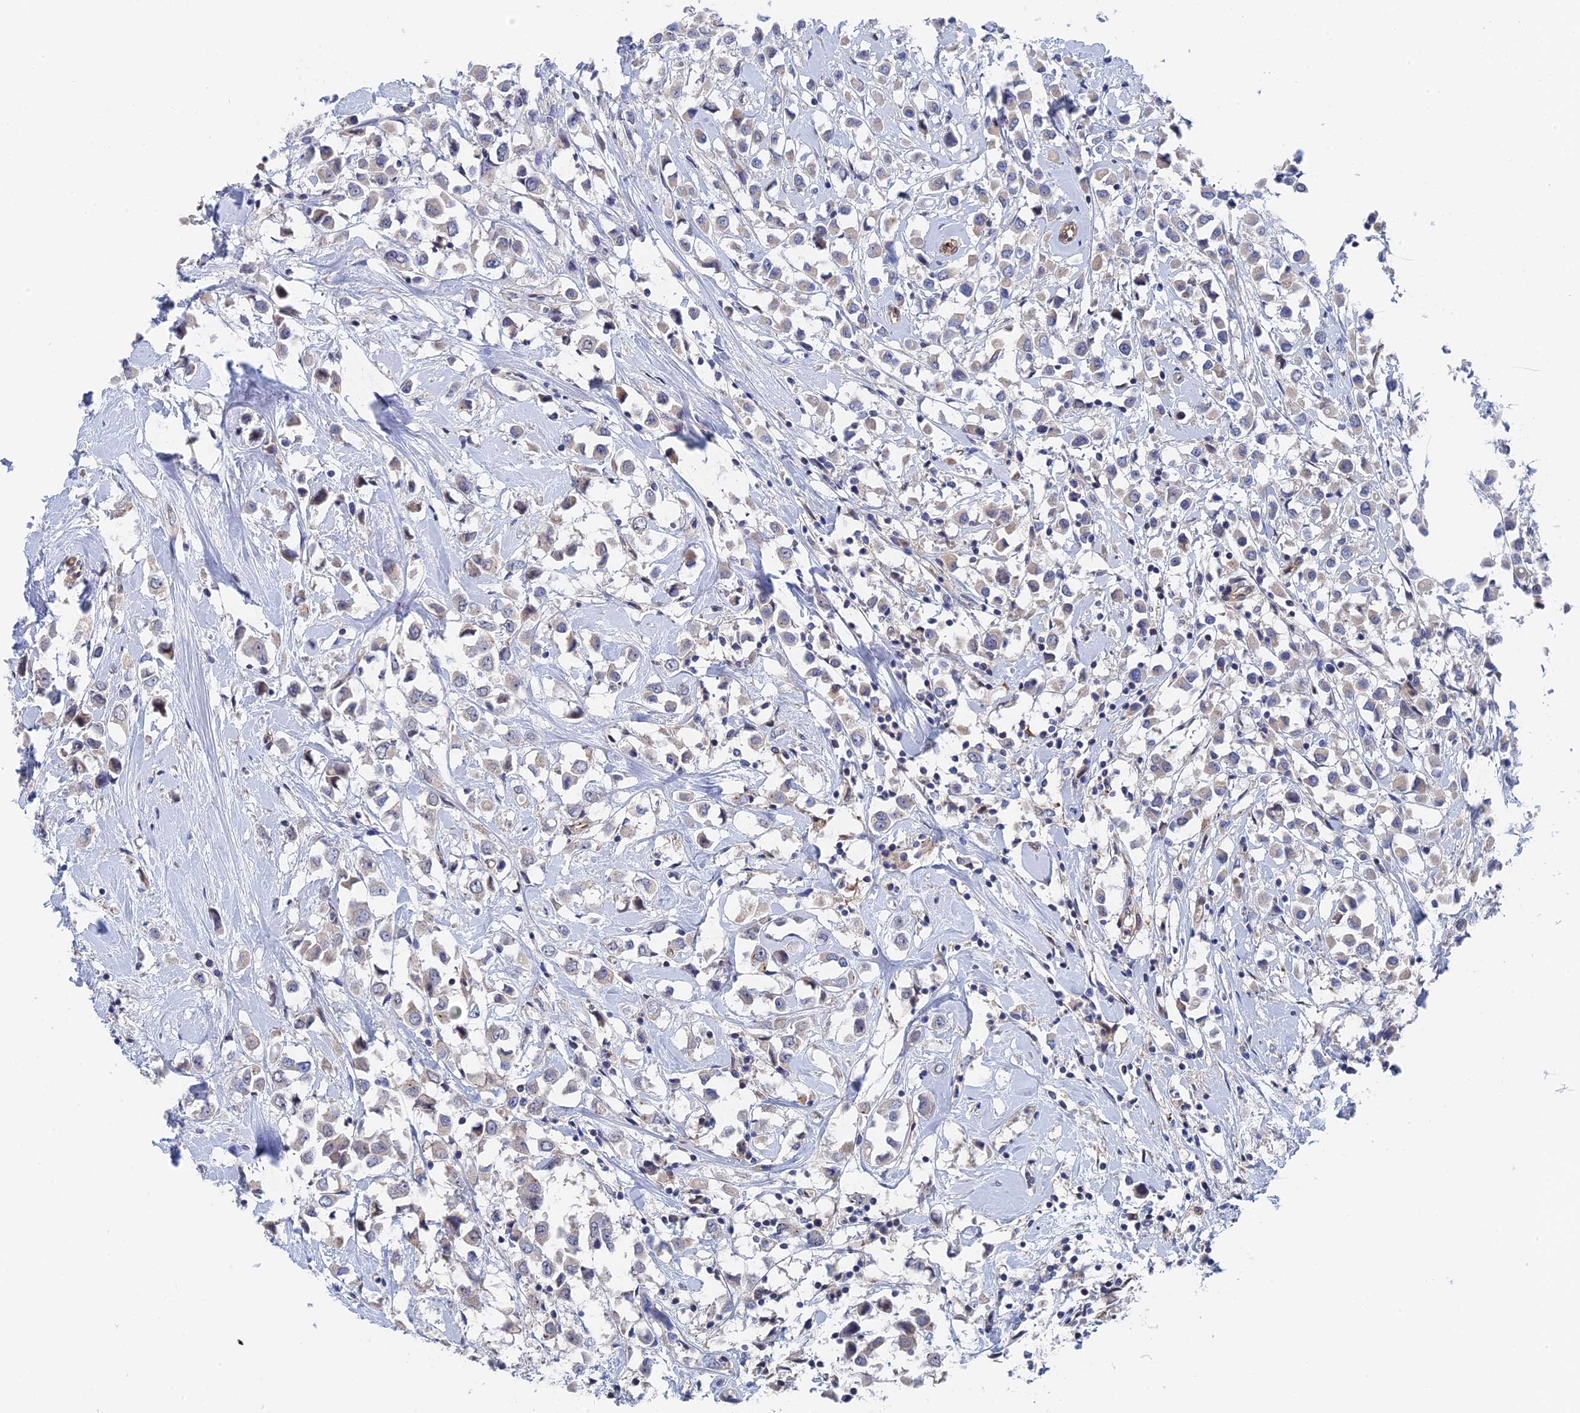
{"staining": {"intensity": "negative", "quantity": "none", "location": "none"}, "tissue": "breast cancer", "cell_type": "Tumor cells", "image_type": "cancer", "snomed": [{"axis": "morphology", "description": "Duct carcinoma"}, {"axis": "topography", "description": "Breast"}], "caption": "Image shows no significant protein positivity in tumor cells of breast cancer. (Brightfield microscopy of DAB (3,3'-diaminobenzidine) IHC at high magnification).", "gene": "MTHFSD", "patient": {"sex": "female", "age": 61}}